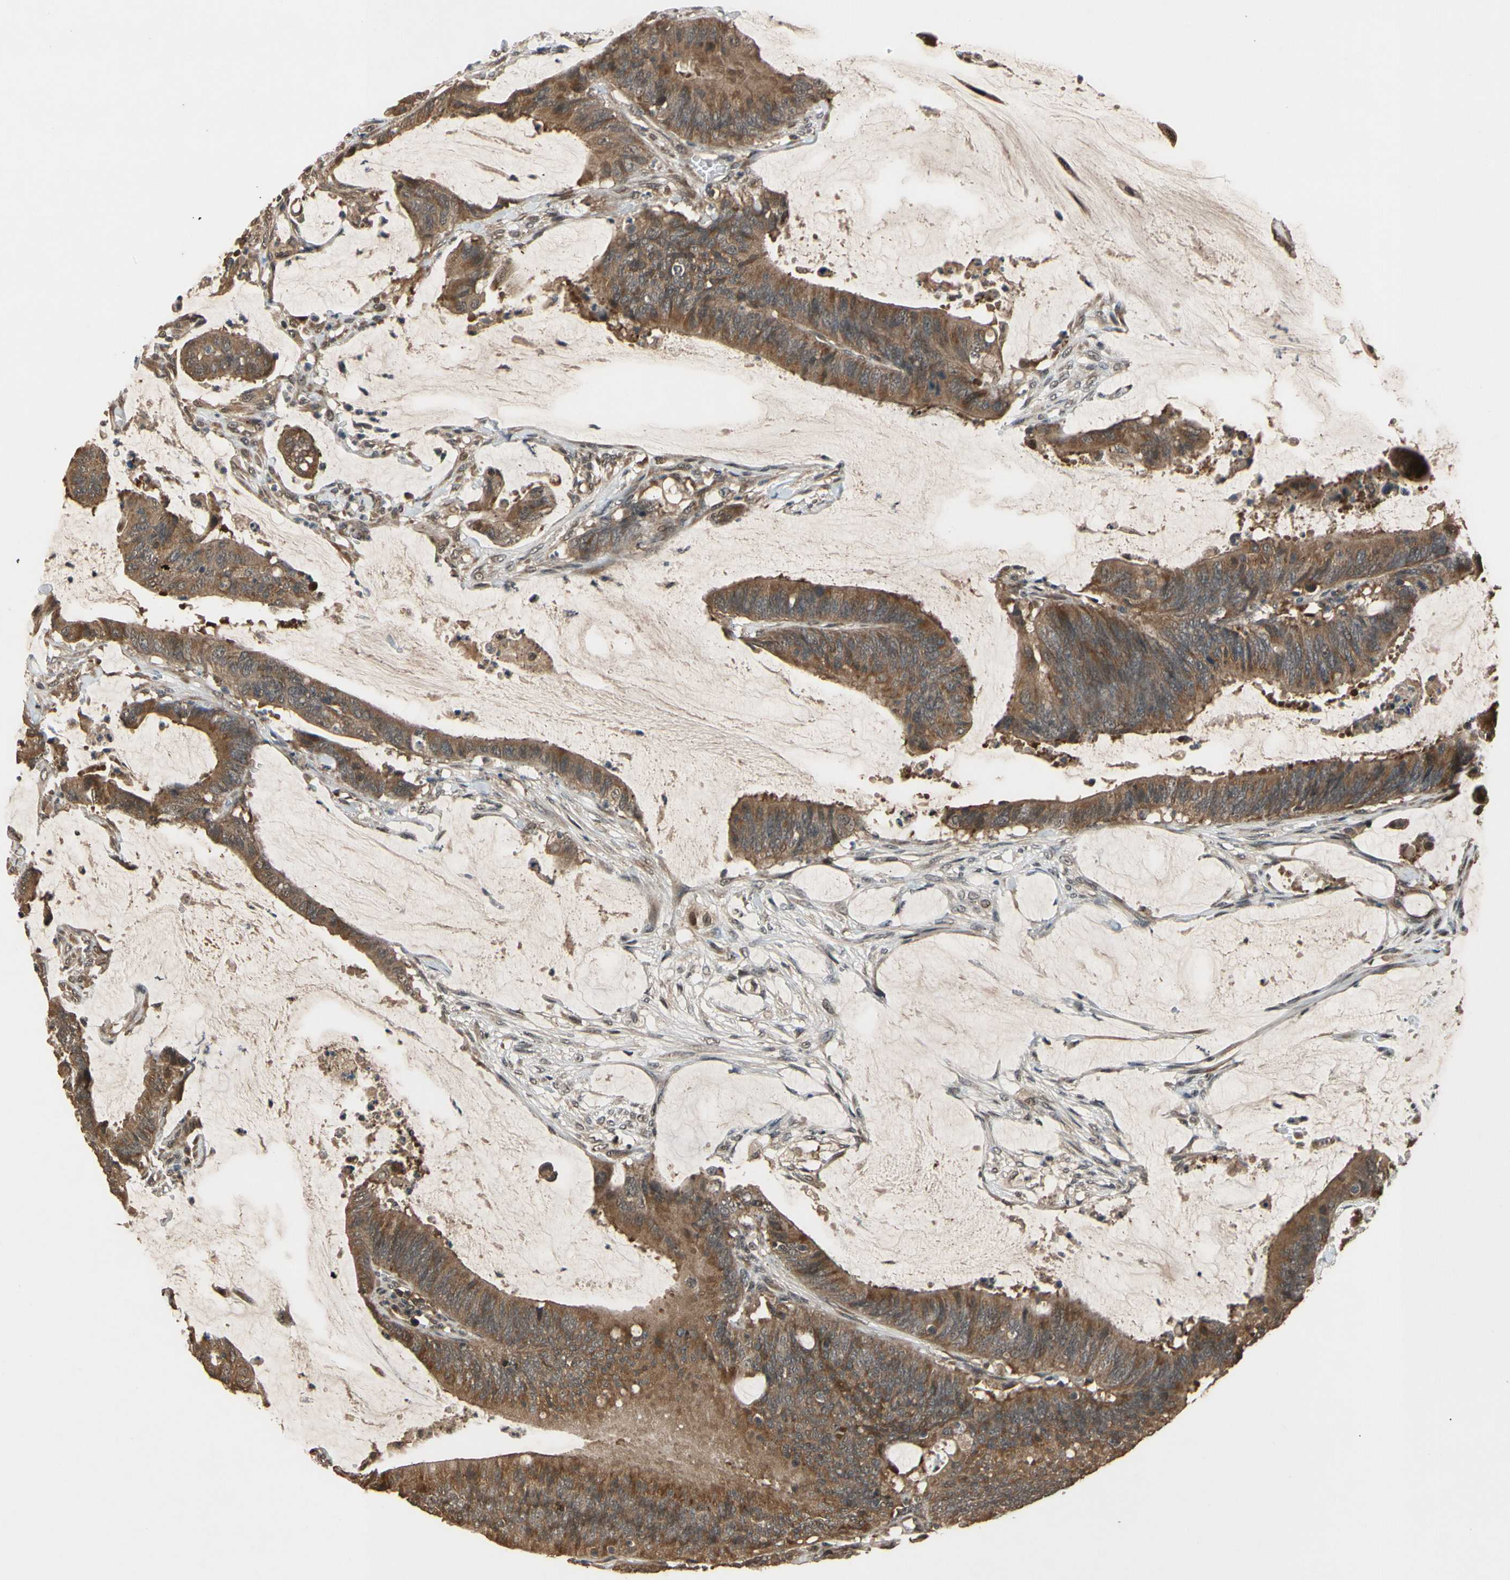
{"staining": {"intensity": "moderate", "quantity": ">75%", "location": "cytoplasmic/membranous"}, "tissue": "colorectal cancer", "cell_type": "Tumor cells", "image_type": "cancer", "snomed": [{"axis": "morphology", "description": "Adenocarcinoma, NOS"}, {"axis": "topography", "description": "Rectum"}], "caption": "This is a photomicrograph of immunohistochemistry staining of colorectal adenocarcinoma, which shows moderate staining in the cytoplasmic/membranous of tumor cells.", "gene": "TMEM230", "patient": {"sex": "female", "age": 66}}